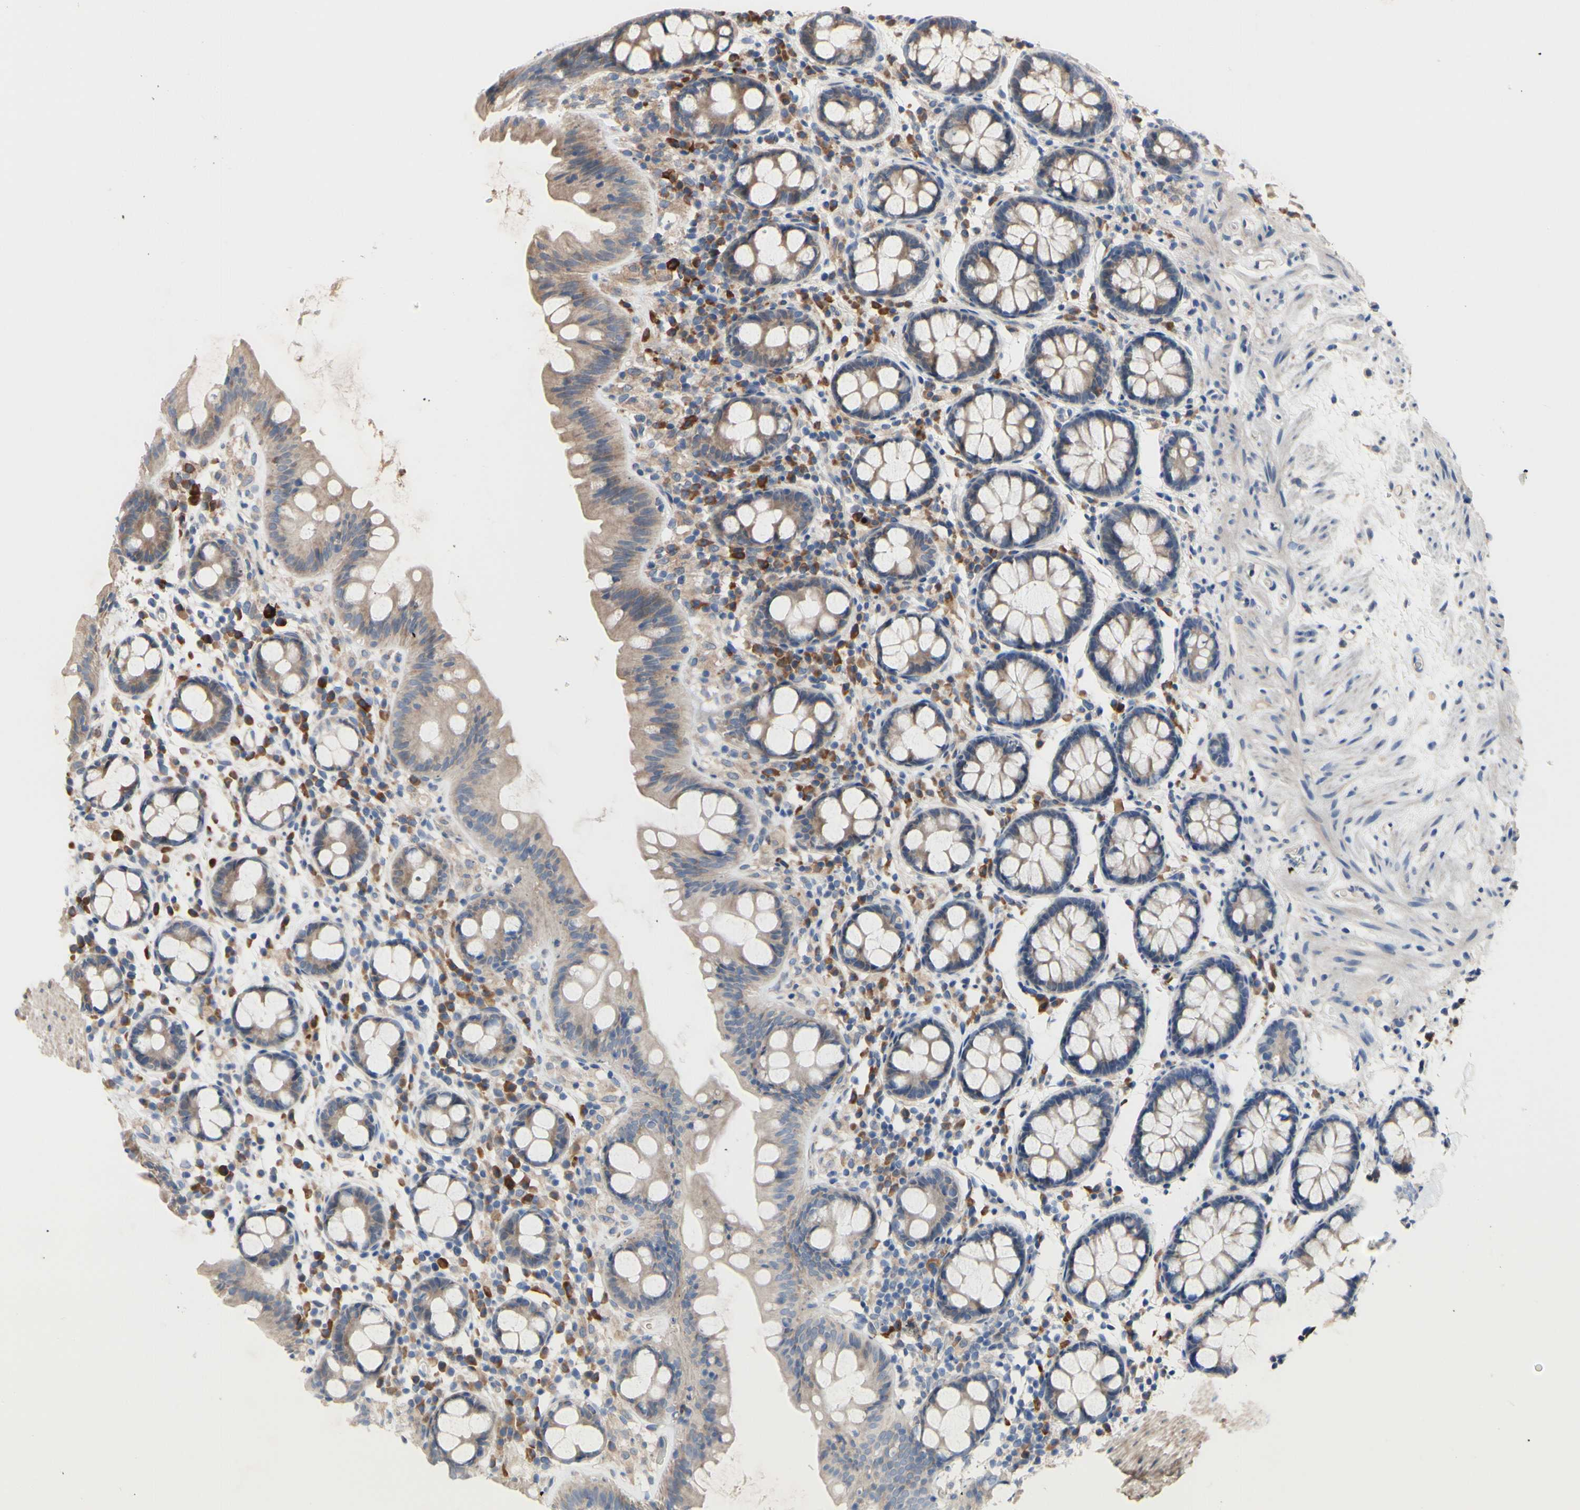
{"staining": {"intensity": "weak", "quantity": ">75%", "location": "cytoplasmic/membranous"}, "tissue": "colon", "cell_type": "Endothelial cells", "image_type": "normal", "snomed": [{"axis": "morphology", "description": "Normal tissue, NOS"}, {"axis": "topography", "description": "Colon"}], "caption": "Immunohistochemical staining of unremarkable colon exhibits weak cytoplasmic/membranous protein expression in about >75% of endothelial cells.", "gene": "TTC14", "patient": {"sex": "female", "age": 80}}